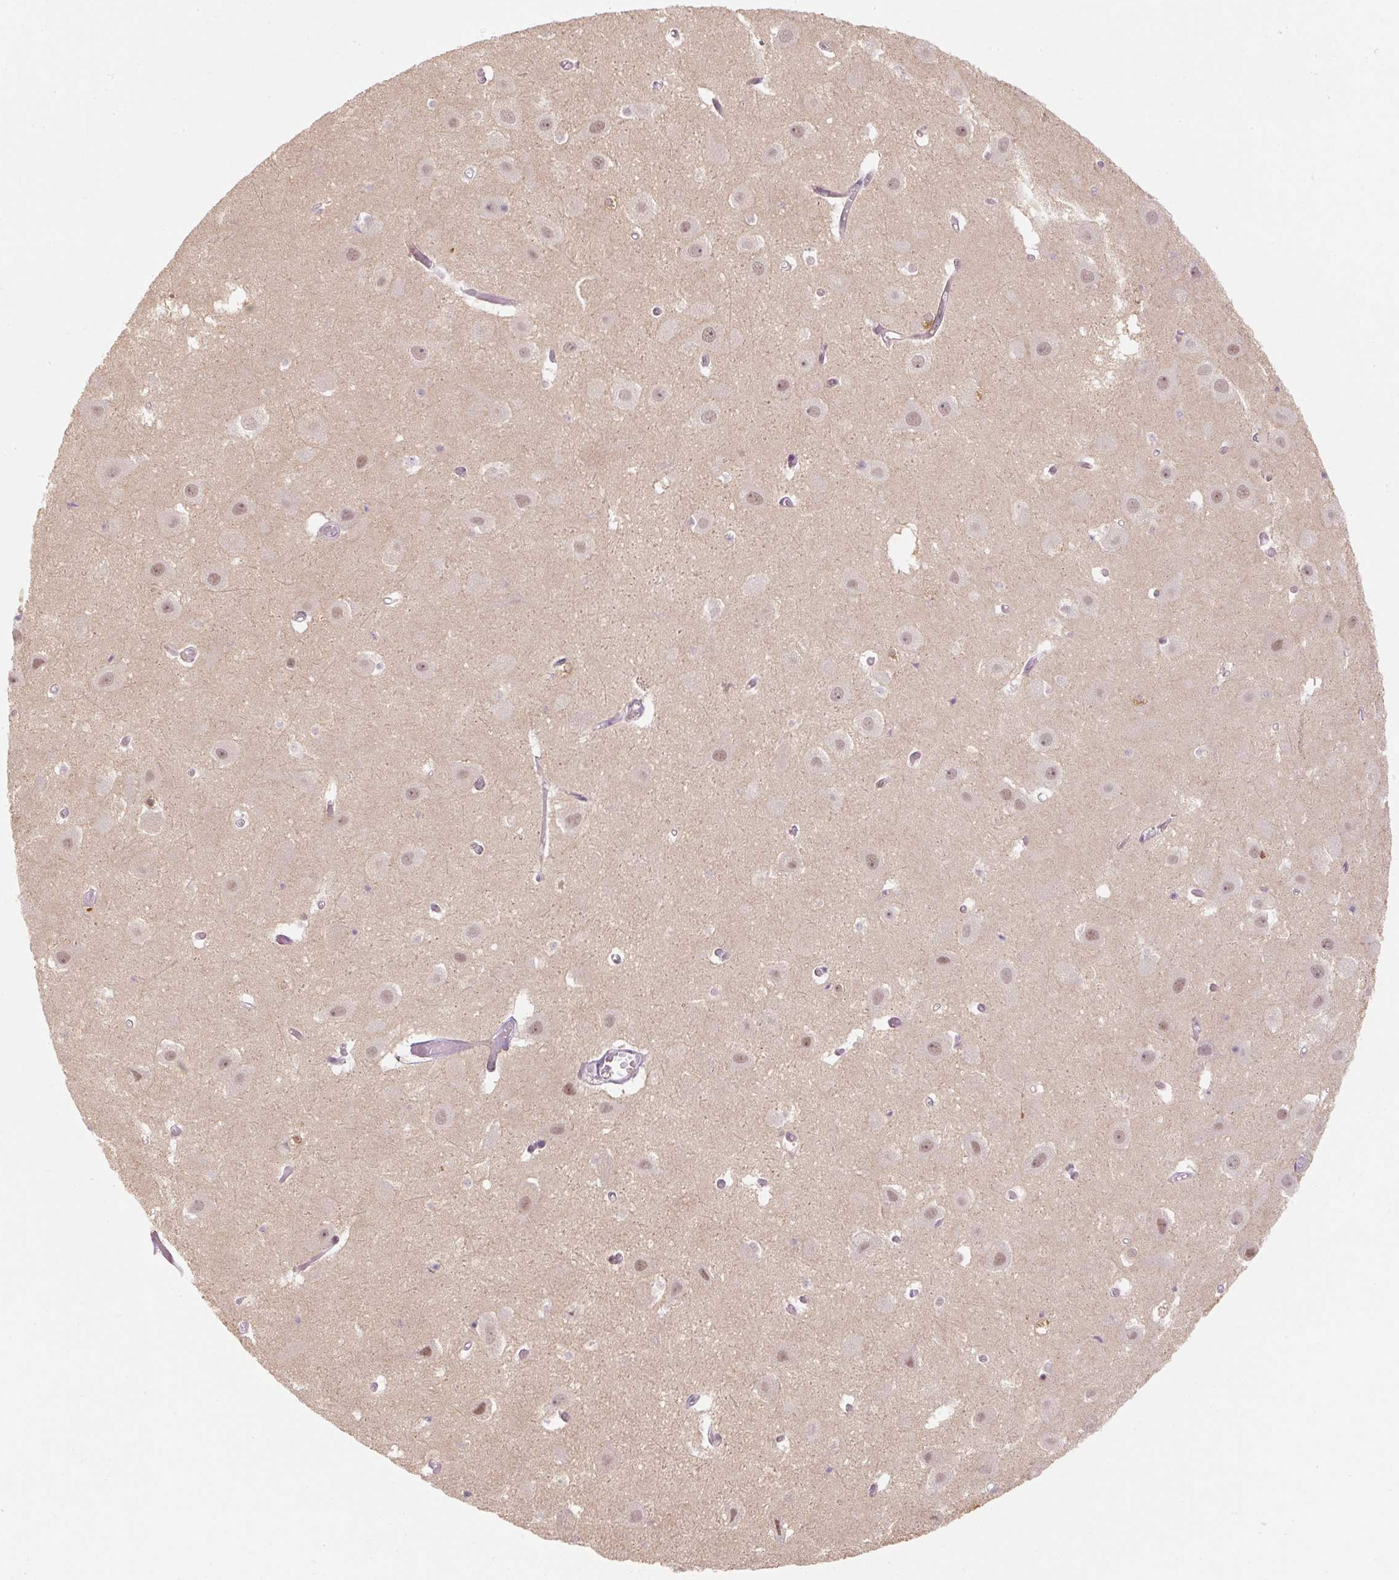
{"staining": {"intensity": "negative", "quantity": "none", "location": "none"}, "tissue": "hippocampus", "cell_type": "Glial cells", "image_type": "normal", "snomed": [{"axis": "morphology", "description": "Normal tissue, NOS"}, {"axis": "topography", "description": "Hippocampus"}], "caption": "This micrograph is of normal hippocampus stained with immunohistochemistry (IHC) to label a protein in brown with the nuclei are counter-stained blue. There is no positivity in glial cells. The staining was performed using DAB to visualize the protein expression in brown, while the nuclei were stained in blue with hematoxylin (Magnification: 20x).", "gene": "U2AF2", "patient": {"sex": "female", "age": 52}}